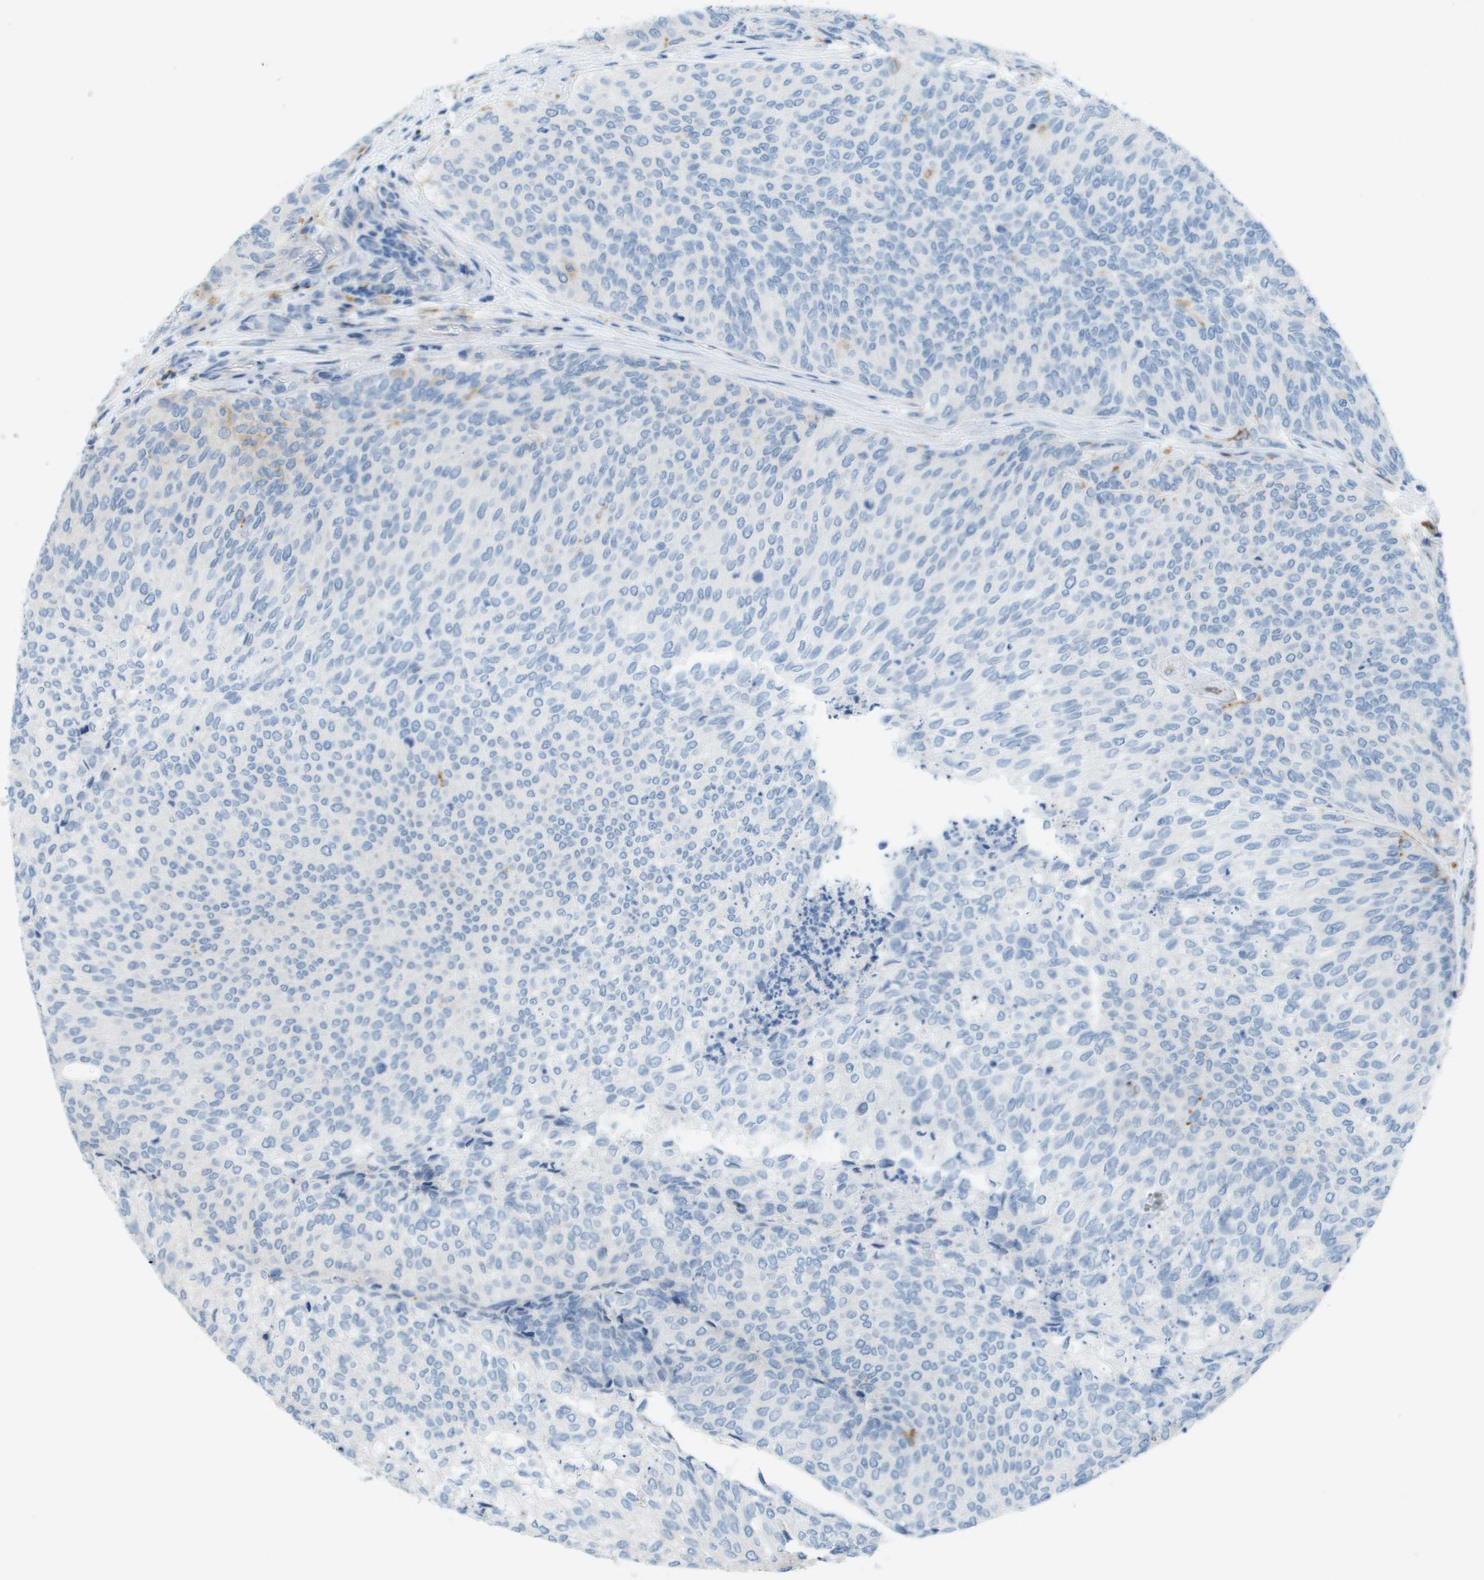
{"staining": {"intensity": "negative", "quantity": "none", "location": "none"}, "tissue": "urothelial cancer", "cell_type": "Tumor cells", "image_type": "cancer", "snomed": [{"axis": "morphology", "description": "Urothelial carcinoma, Low grade"}, {"axis": "topography", "description": "Urinary bladder"}], "caption": "Tumor cells are negative for protein expression in human urothelial cancer.", "gene": "ZBTB43", "patient": {"sex": "female", "age": 79}}